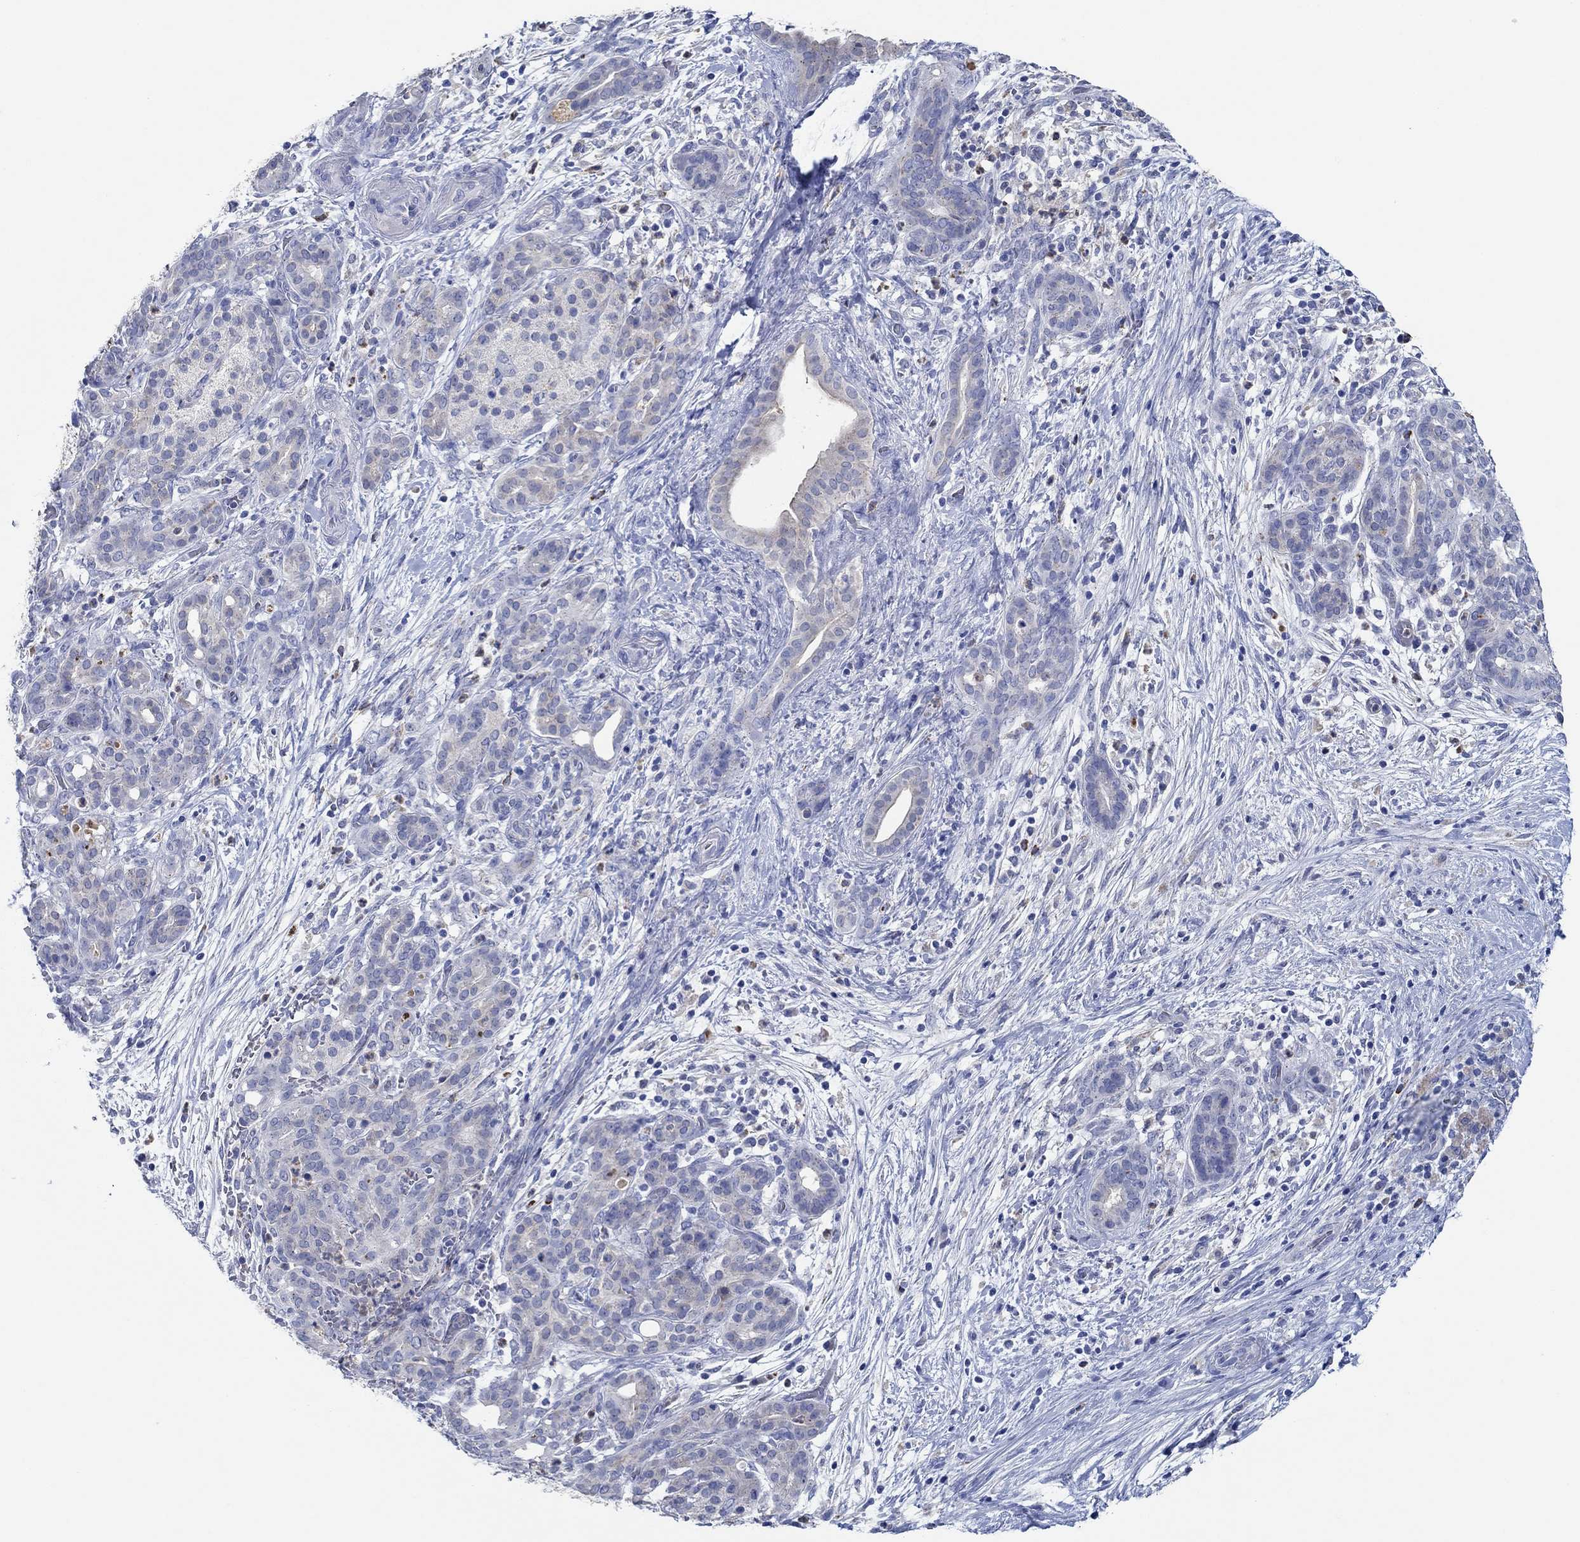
{"staining": {"intensity": "negative", "quantity": "none", "location": "none"}, "tissue": "pancreatic cancer", "cell_type": "Tumor cells", "image_type": "cancer", "snomed": [{"axis": "morphology", "description": "Adenocarcinoma, NOS"}, {"axis": "topography", "description": "Pancreas"}], "caption": "Immunohistochemistry micrograph of human pancreatic cancer (adenocarcinoma) stained for a protein (brown), which reveals no positivity in tumor cells.", "gene": "CPM", "patient": {"sex": "male", "age": 44}}